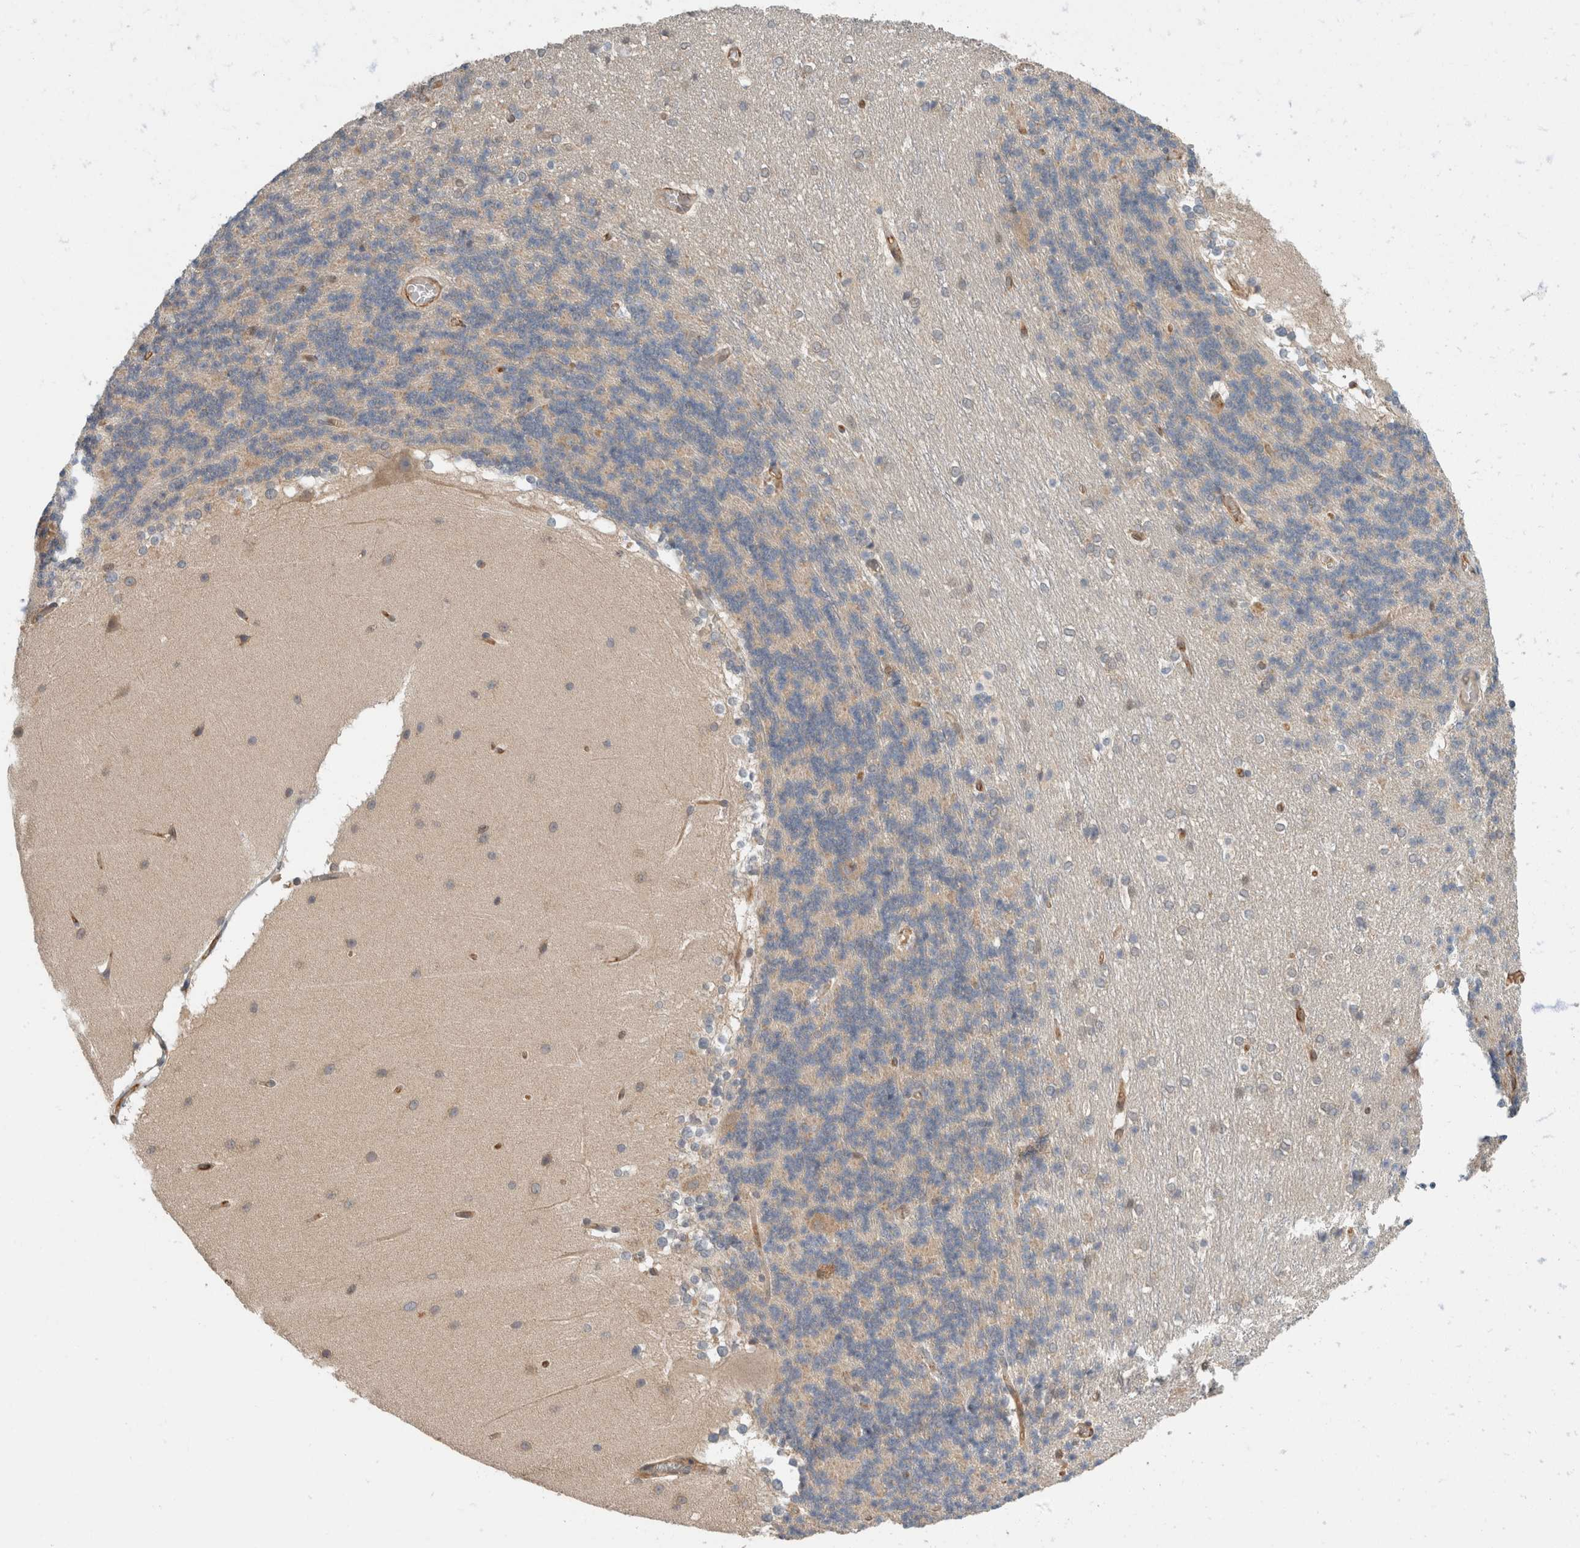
{"staining": {"intensity": "negative", "quantity": "none", "location": "none"}, "tissue": "cerebellum", "cell_type": "Cells in granular layer", "image_type": "normal", "snomed": [{"axis": "morphology", "description": "Normal tissue, NOS"}, {"axis": "topography", "description": "Cerebellum"}], "caption": "DAB immunohistochemical staining of unremarkable cerebellum shows no significant staining in cells in granular layer. (Immunohistochemistry (ihc), brightfield microscopy, high magnification).", "gene": "PFDN4", "patient": {"sex": "female", "age": 19}}